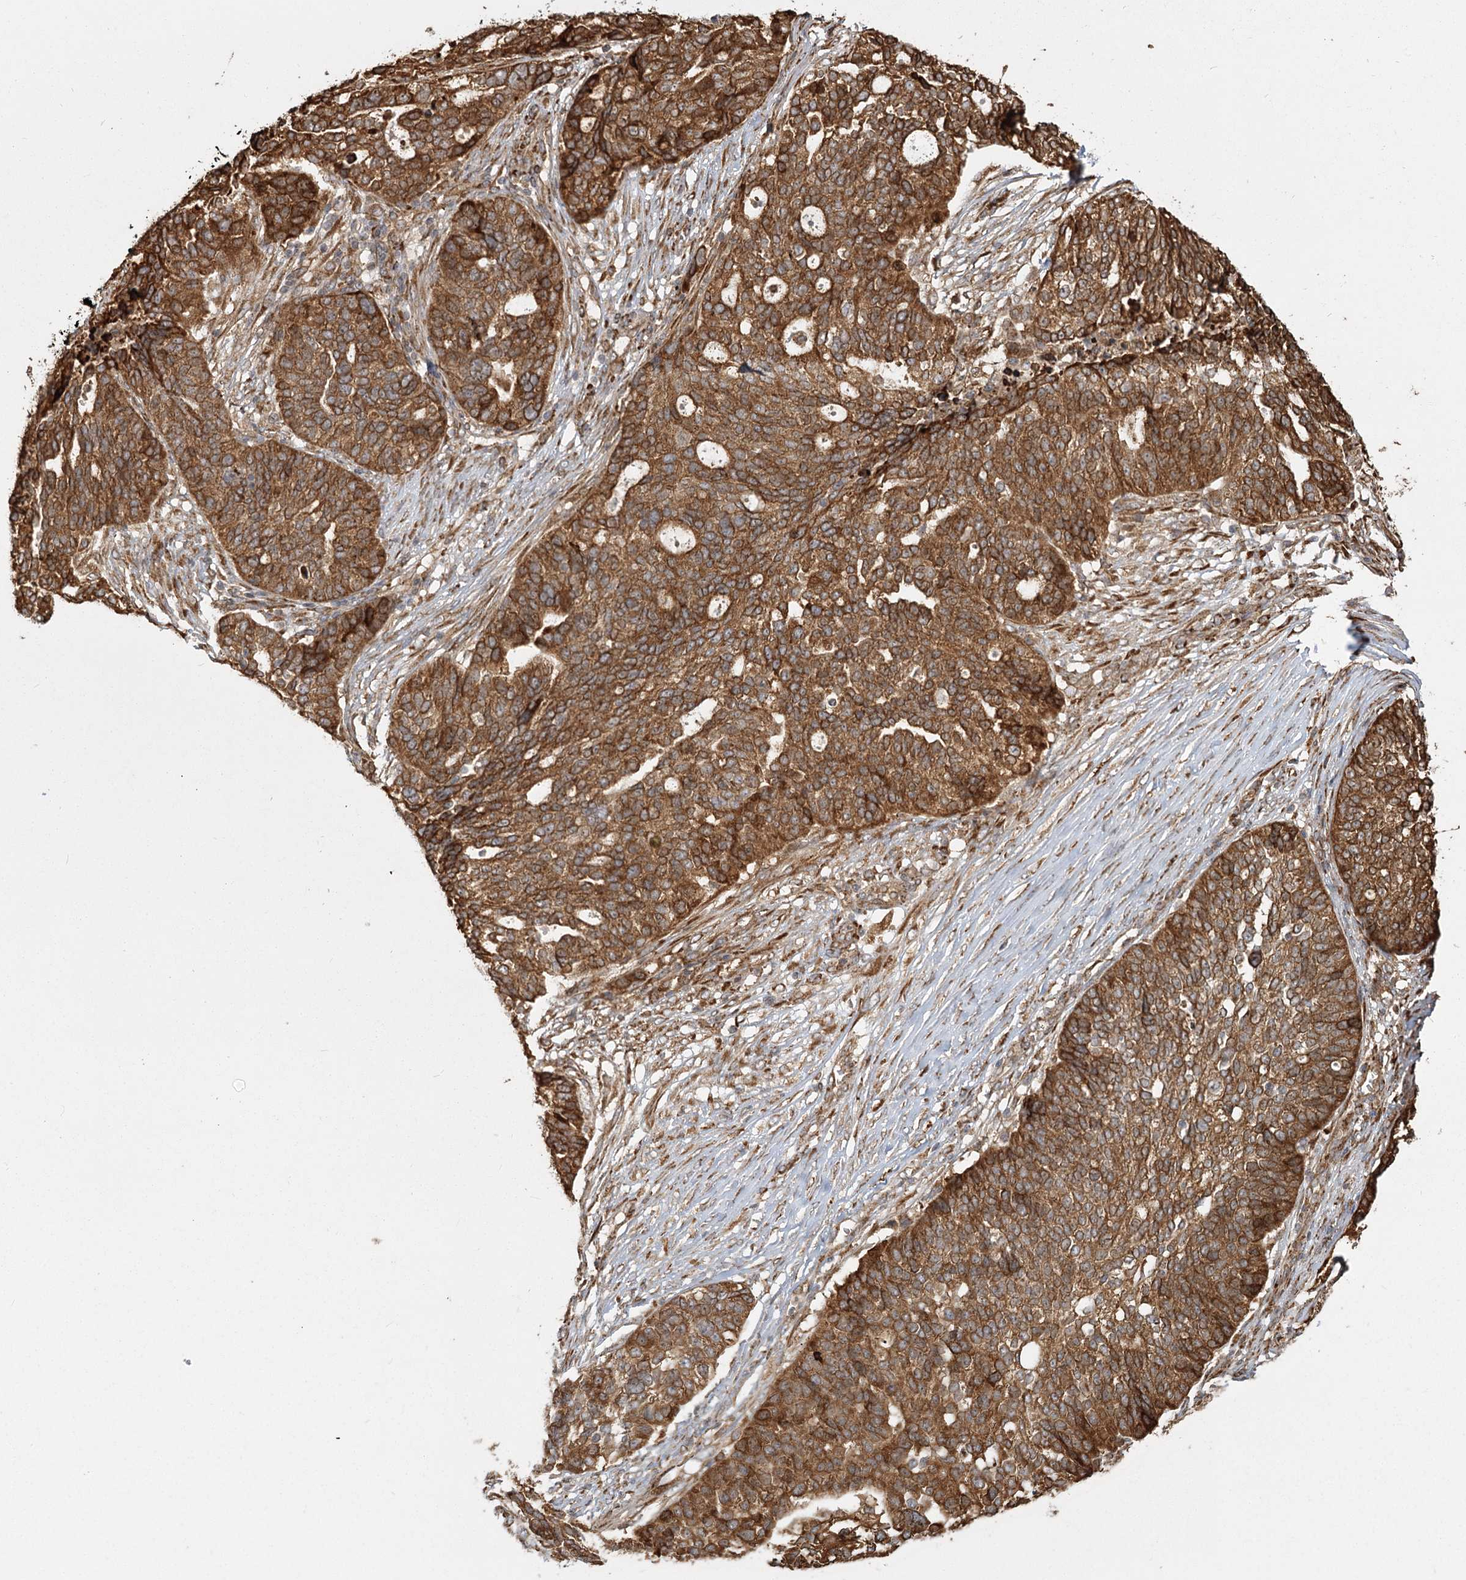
{"staining": {"intensity": "moderate", "quantity": ">75%", "location": "cytoplasmic/membranous"}, "tissue": "ovarian cancer", "cell_type": "Tumor cells", "image_type": "cancer", "snomed": [{"axis": "morphology", "description": "Cystadenocarcinoma, serous, NOS"}, {"axis": "topography", "description": "Ovary"}], "caption": "An immunohistochemistry image of neoplastic tissue is shown. Protein staining in brown highlights moderate cytoplasmic/membranous positivity in serous cystadenocarcinoma (ovarian) within tumor cells.", "gene": "FAM13A", "patient": {"sex": "female", "age": 59}}